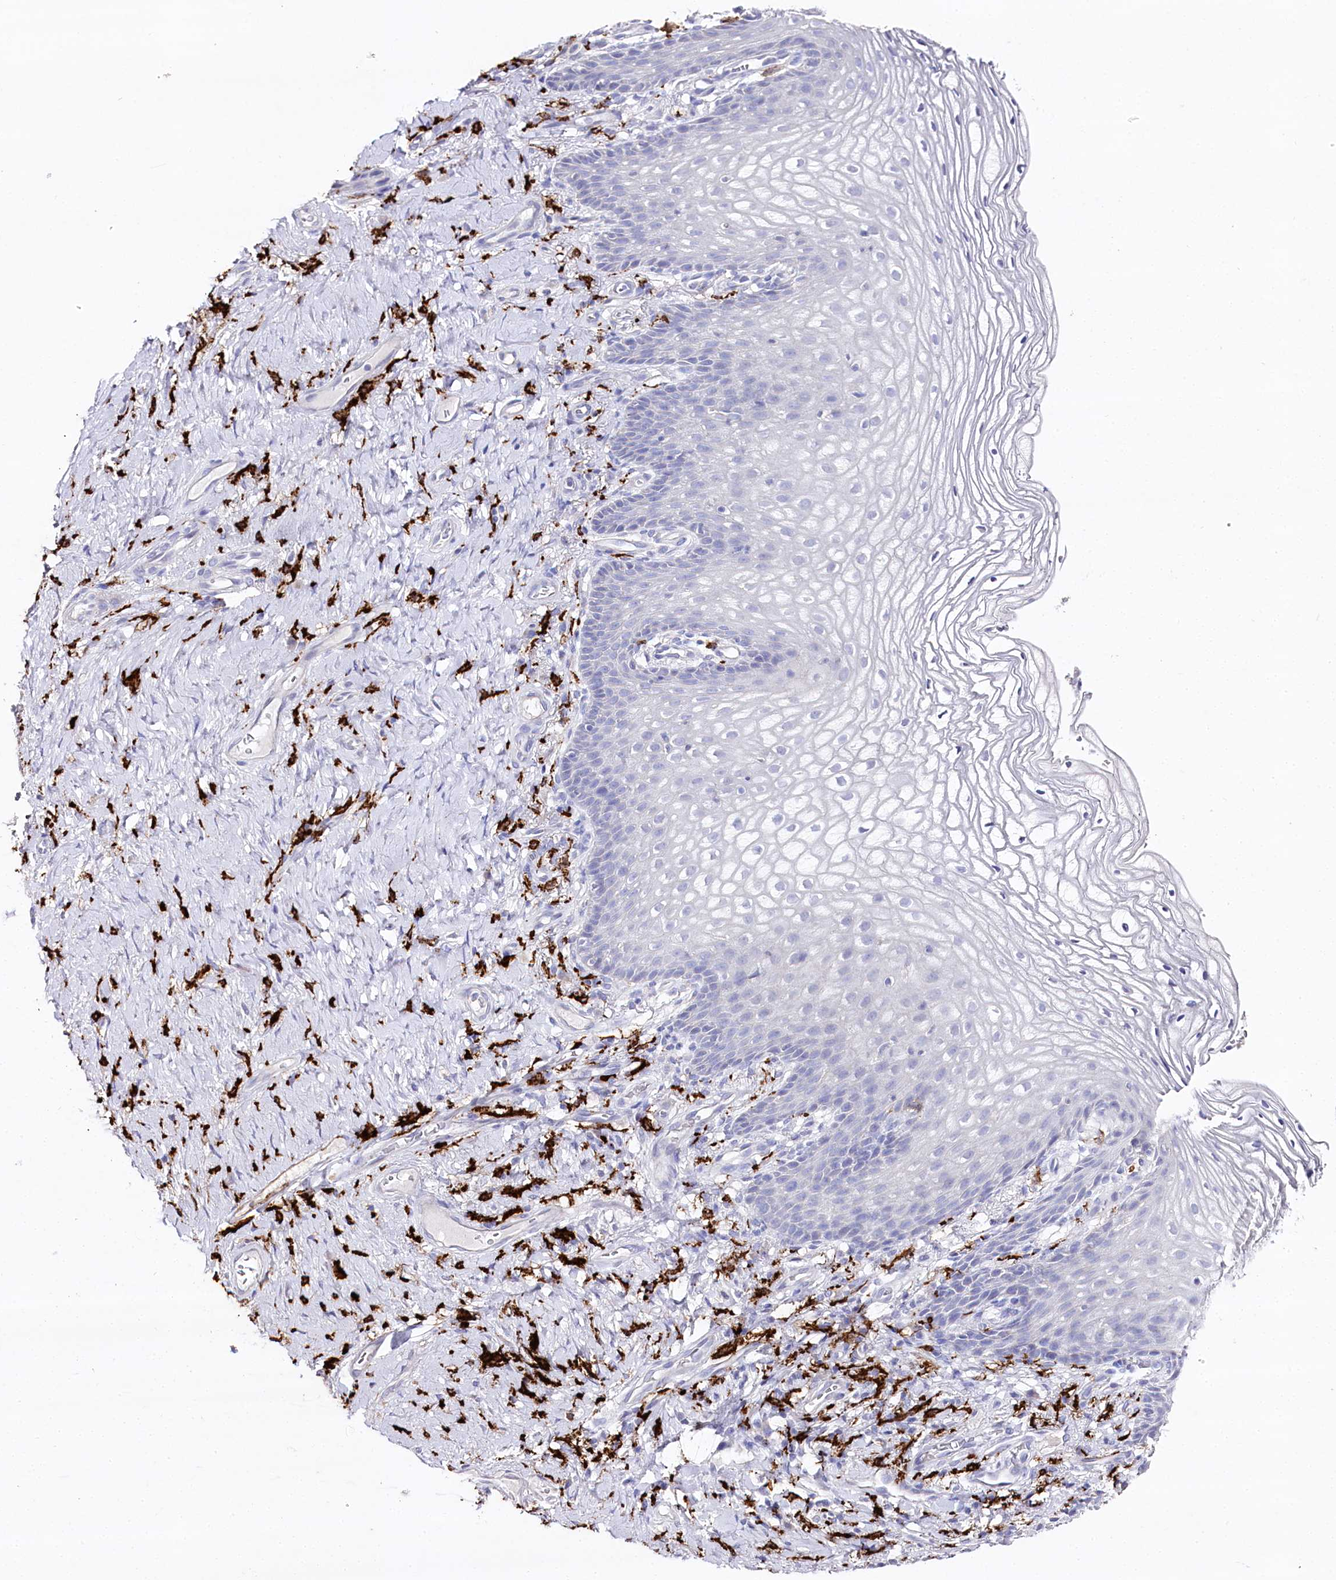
{"staining": {"intensity": "negative", "quantity": "none", "location": "none"}, "tissue": "vagina", "cell_type": "Squamous epithelial cells", "image_type": "normal", "snomed": [{"axis": "morphology", "description": "Normal tissue, NOS"}, {"axis": "topography", "description": "Vagina"}], "caption": "Immunohistochemistry of unremarkable vagina shows no positivity in squamous epithelial cells. (Immunohistochemistry (ihc), brightfield microscopy, high magnification).", "gene": "CLEC4M", "patient": {"sex": "female", "age": 60}}